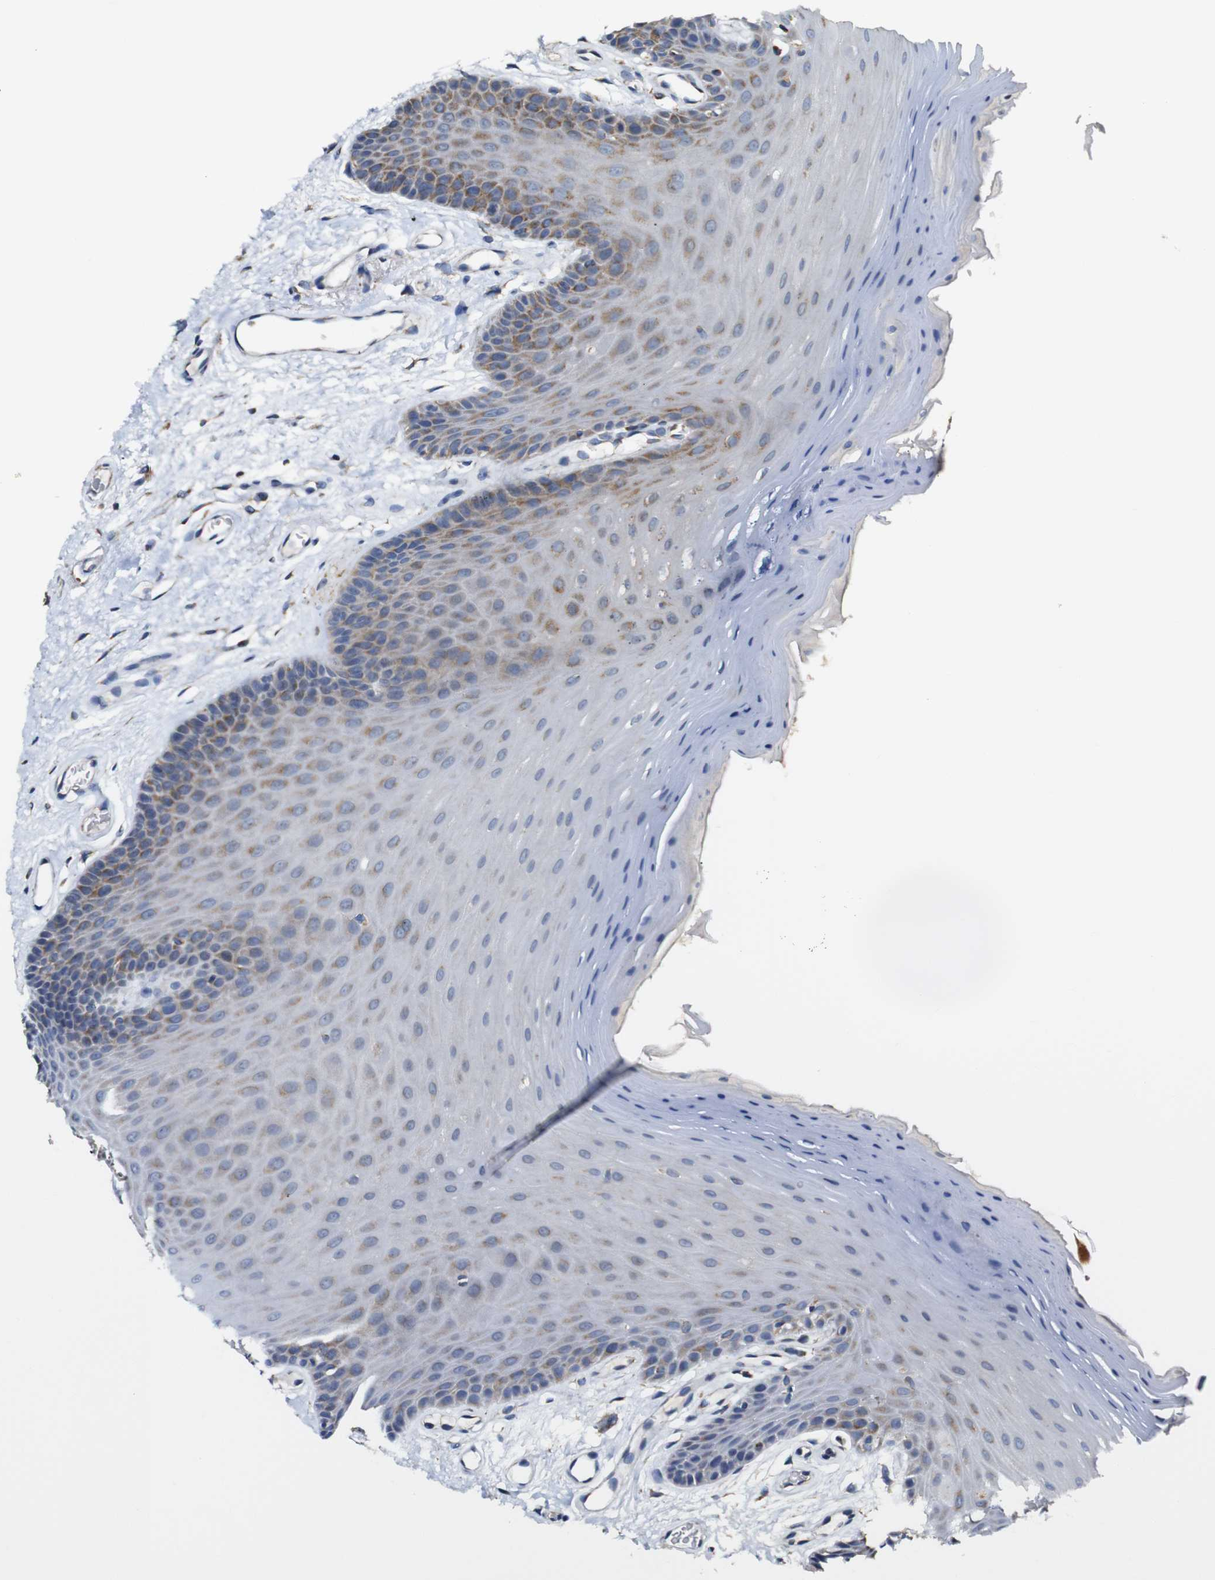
{"staining": {"intensity": "moderate", "quantity": ">75%", "location": "cytoplasmic/membranous"}, "tissue": "oral mucosa", "cell_type": "Squamous epithelial cells", "image_type": "normal", "snomed": [{"axis": "morphology", "description": "Normal tissue, NOS"}, {"axis": "morphology", "description": "Squamous cell carcinoma, NOS"}, {"axis": "topography", "description": "Skeletal muscle"}, {"axis": "topography", "description": "Adipose tissue"}, {"axis": "topography", "description": "Vascular tissue"}, {"axis": "topography", "description": "Oral tissue"}, {"axis": "topography", "description": "Peripheral nerve tissue"}, {"axis": "topography", "description": "Head-Neck"}], "caption": "Immunohistochemical staining of normal human oral mucosa exhibits >75% levels of moderate cytoplasmic/membranous protein expression in approximately >75% of squamous epithelial cells. The protein of interest is stained brown, and the nuclei are stained in blue (DAB IHC with brightfield microscopy, high magnification).", "gene": "NR3C2", "patient": {"sex": "male", "age": 71}}